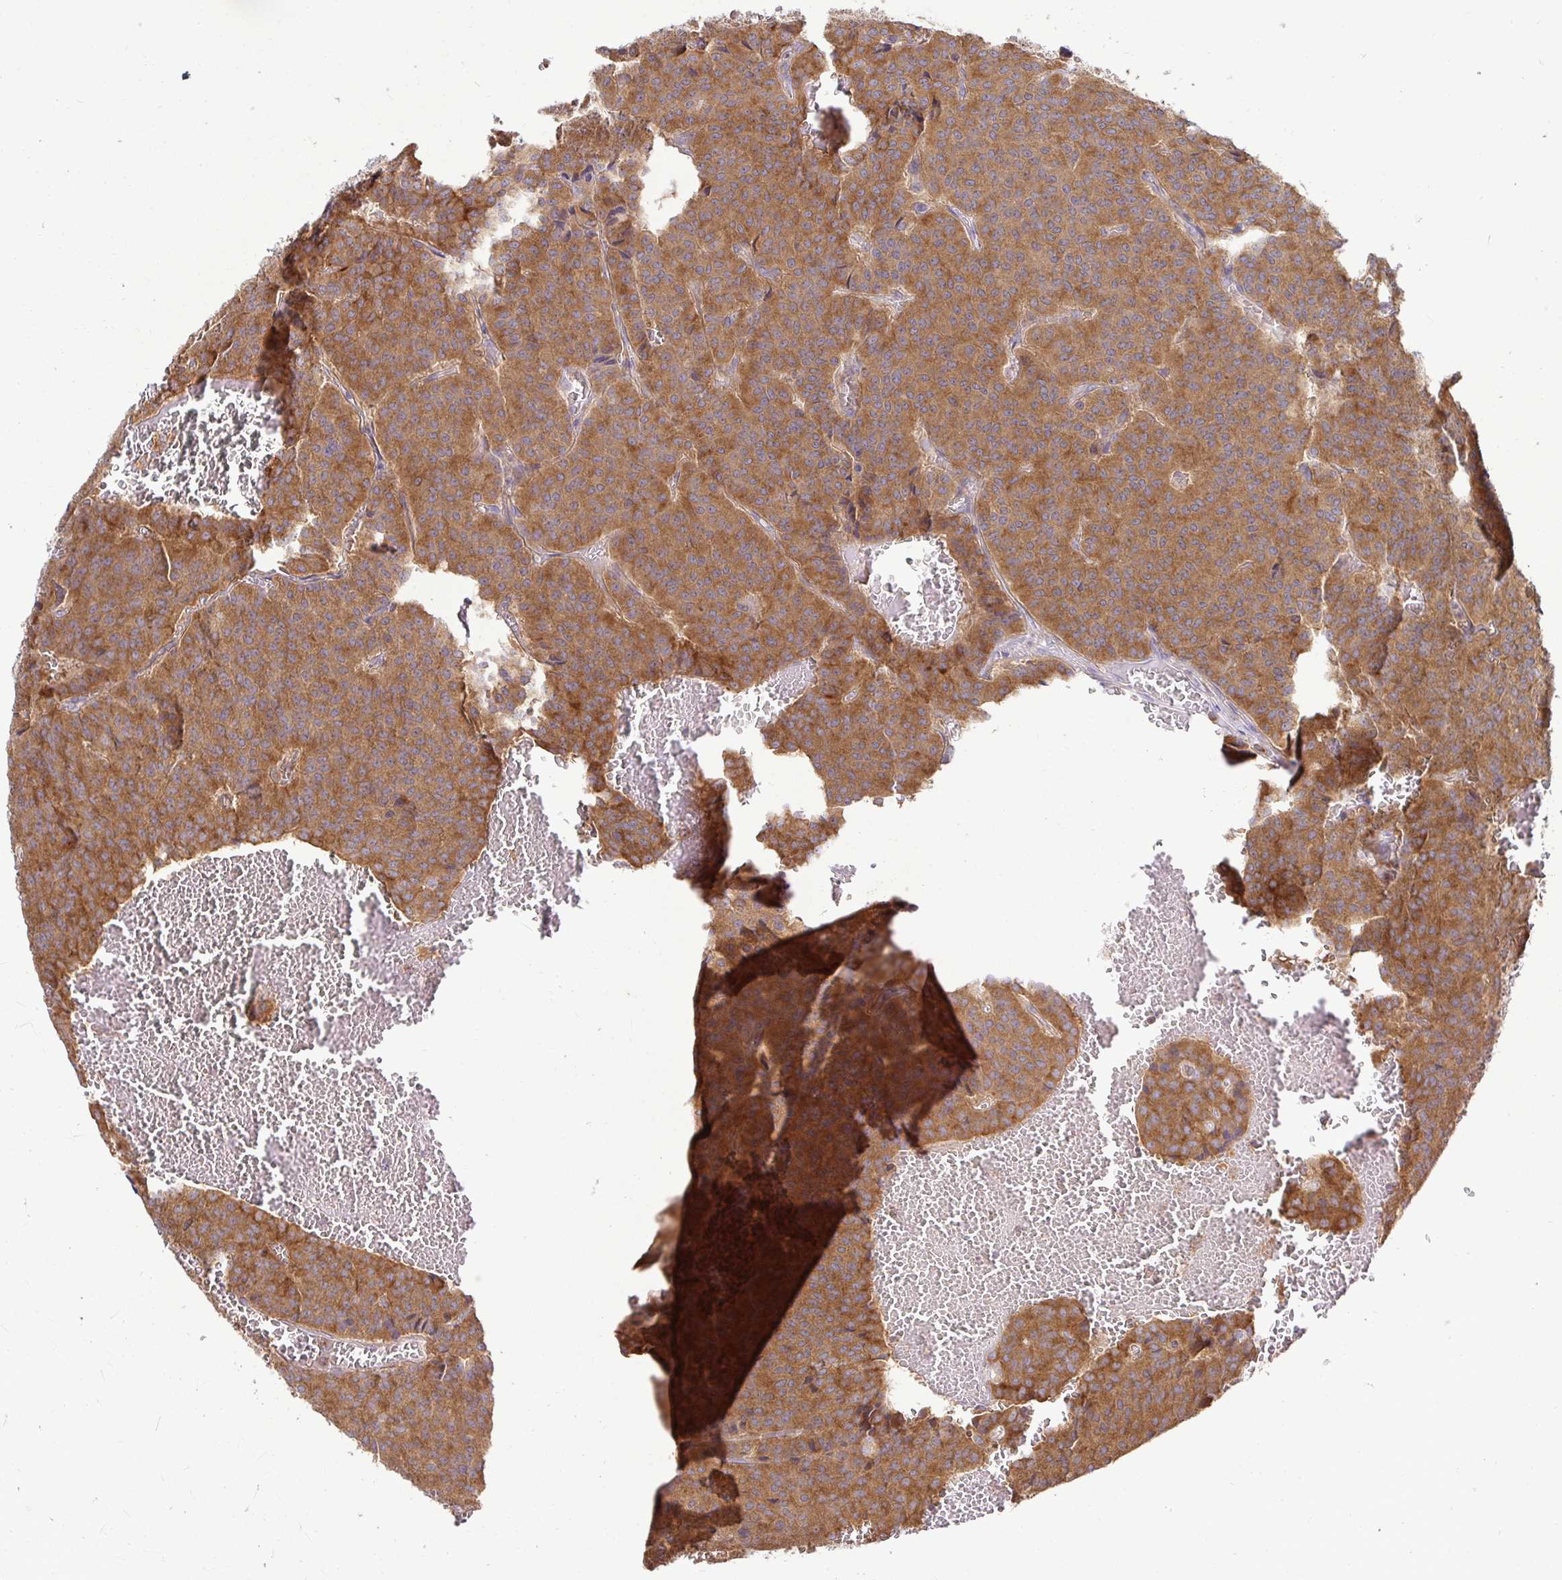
{"staining": {"intensity": "moderate", "quantity": ">75%", "location": "cytoplasmic/membranous"}, "tissue": "carcinoid", "cell_type": "Tumor cells", "image_type": "cancer", "snomed": [{"axis": "morphology", "description": "Carcinoid, malignant, NOS"}, {"axis": "topography", "description": "Lung"}], "caption": "Brown immunohistochemical staining in carcinoid (malignant) reveals moderate cytoplasmic/membranous expression in about >75% of tumor cells.", "gene": "ATP6V1F", "patient": {"sex": "male", "age": 70}}